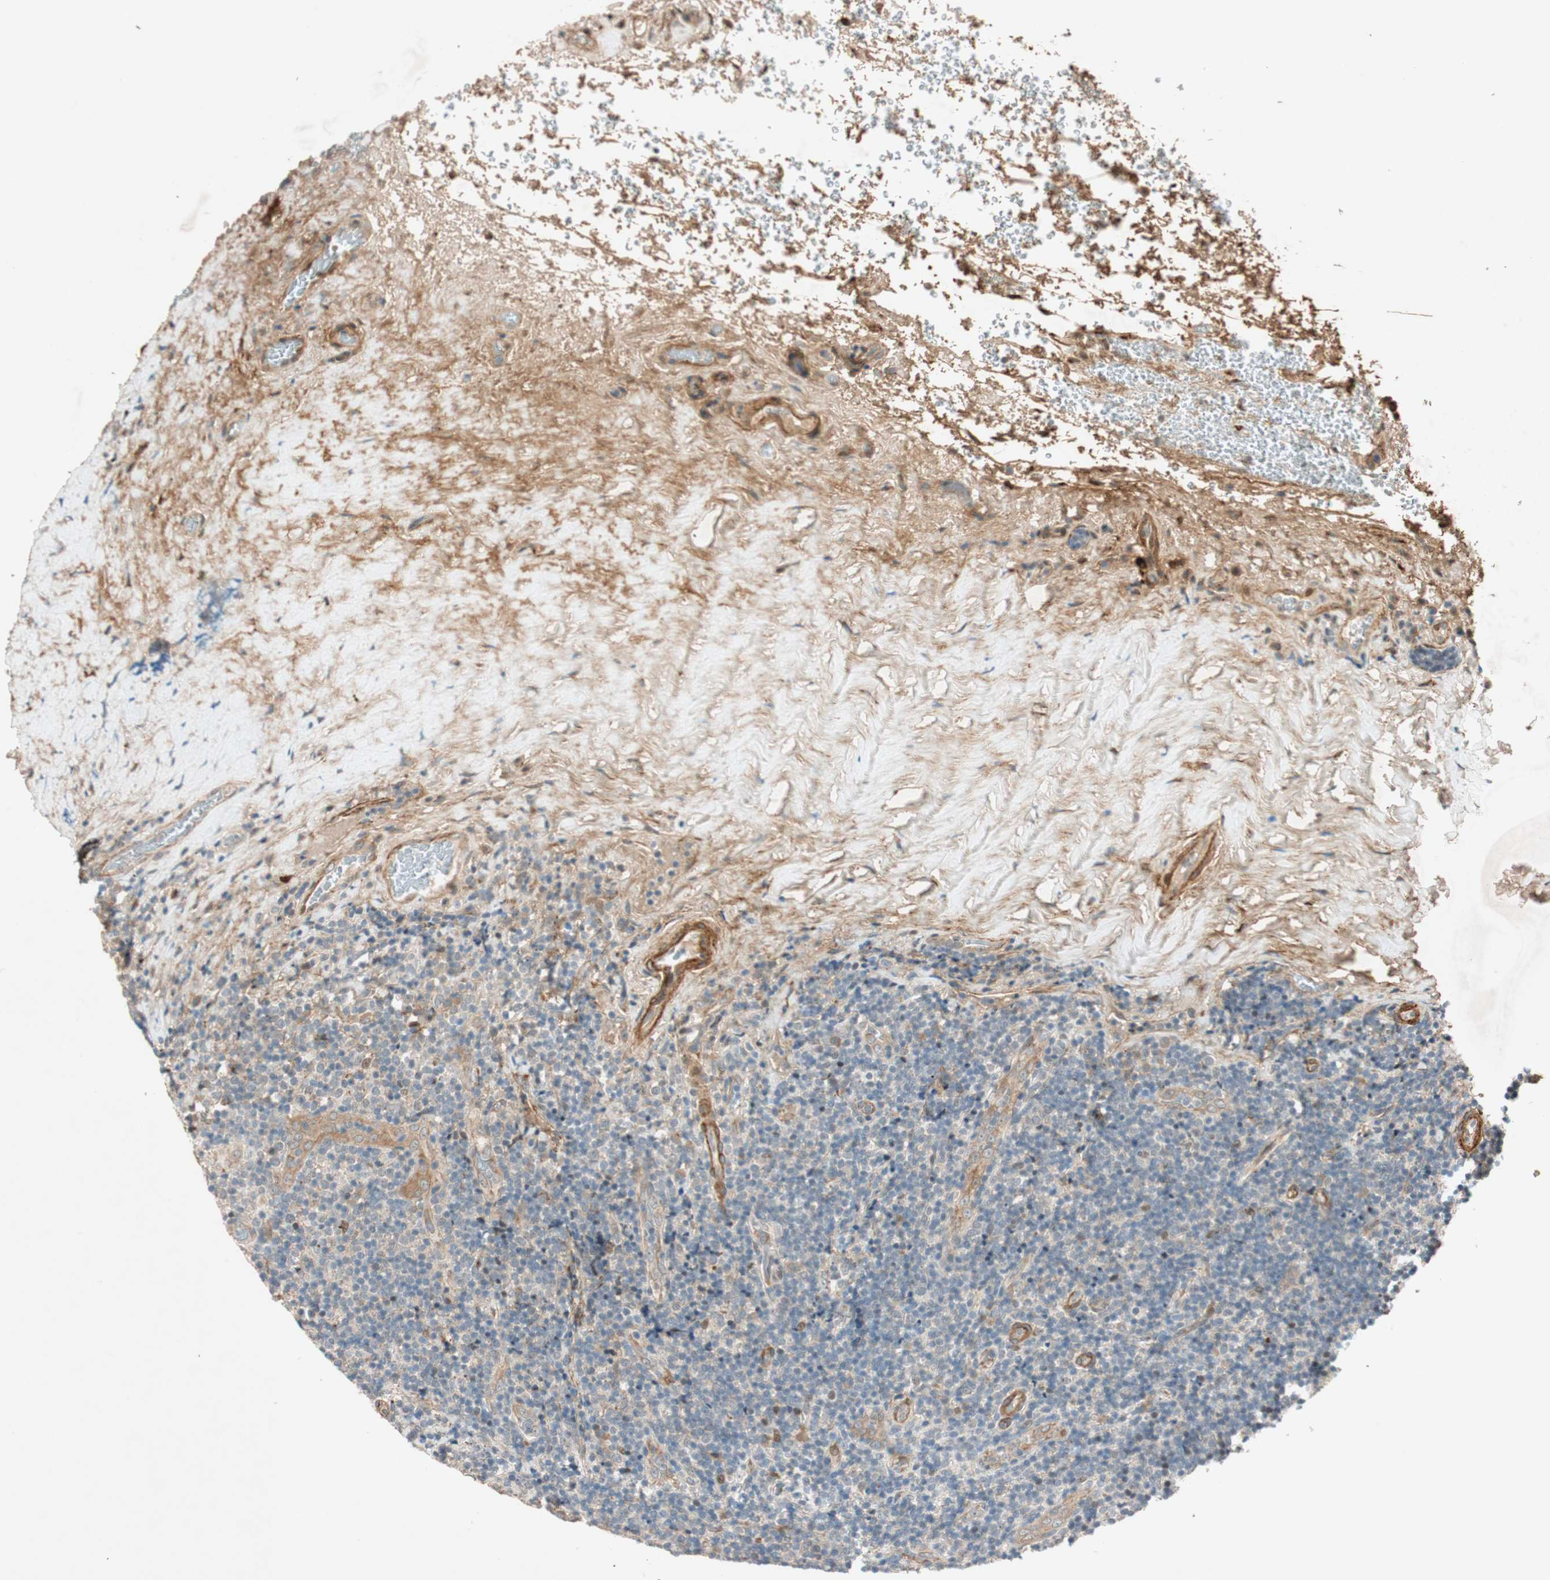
{"staining": {"intensity": "negative", "quantity": "none", "location": "none"}, "tissue": "lymphoma", "cell_type": "Tumor cells", "image_type": "cancer", "snomed": [{"axis": "morphology", "description": "Malignant lymphoma, non-Hodgkin's type, High grade"}, {"axis": "topography", "description": "Tonsil"}], "caption": "This micrograph is of malignant lymphoma, non-Hodgkin's type (high-grade) stained with immunohistochemistry to label a protein in brown with the nuclei are counter-stained blue. There is no positivity in tumor cells.", "gene": "EPHA6", "patient": {"sex": "female", "age": 36}}